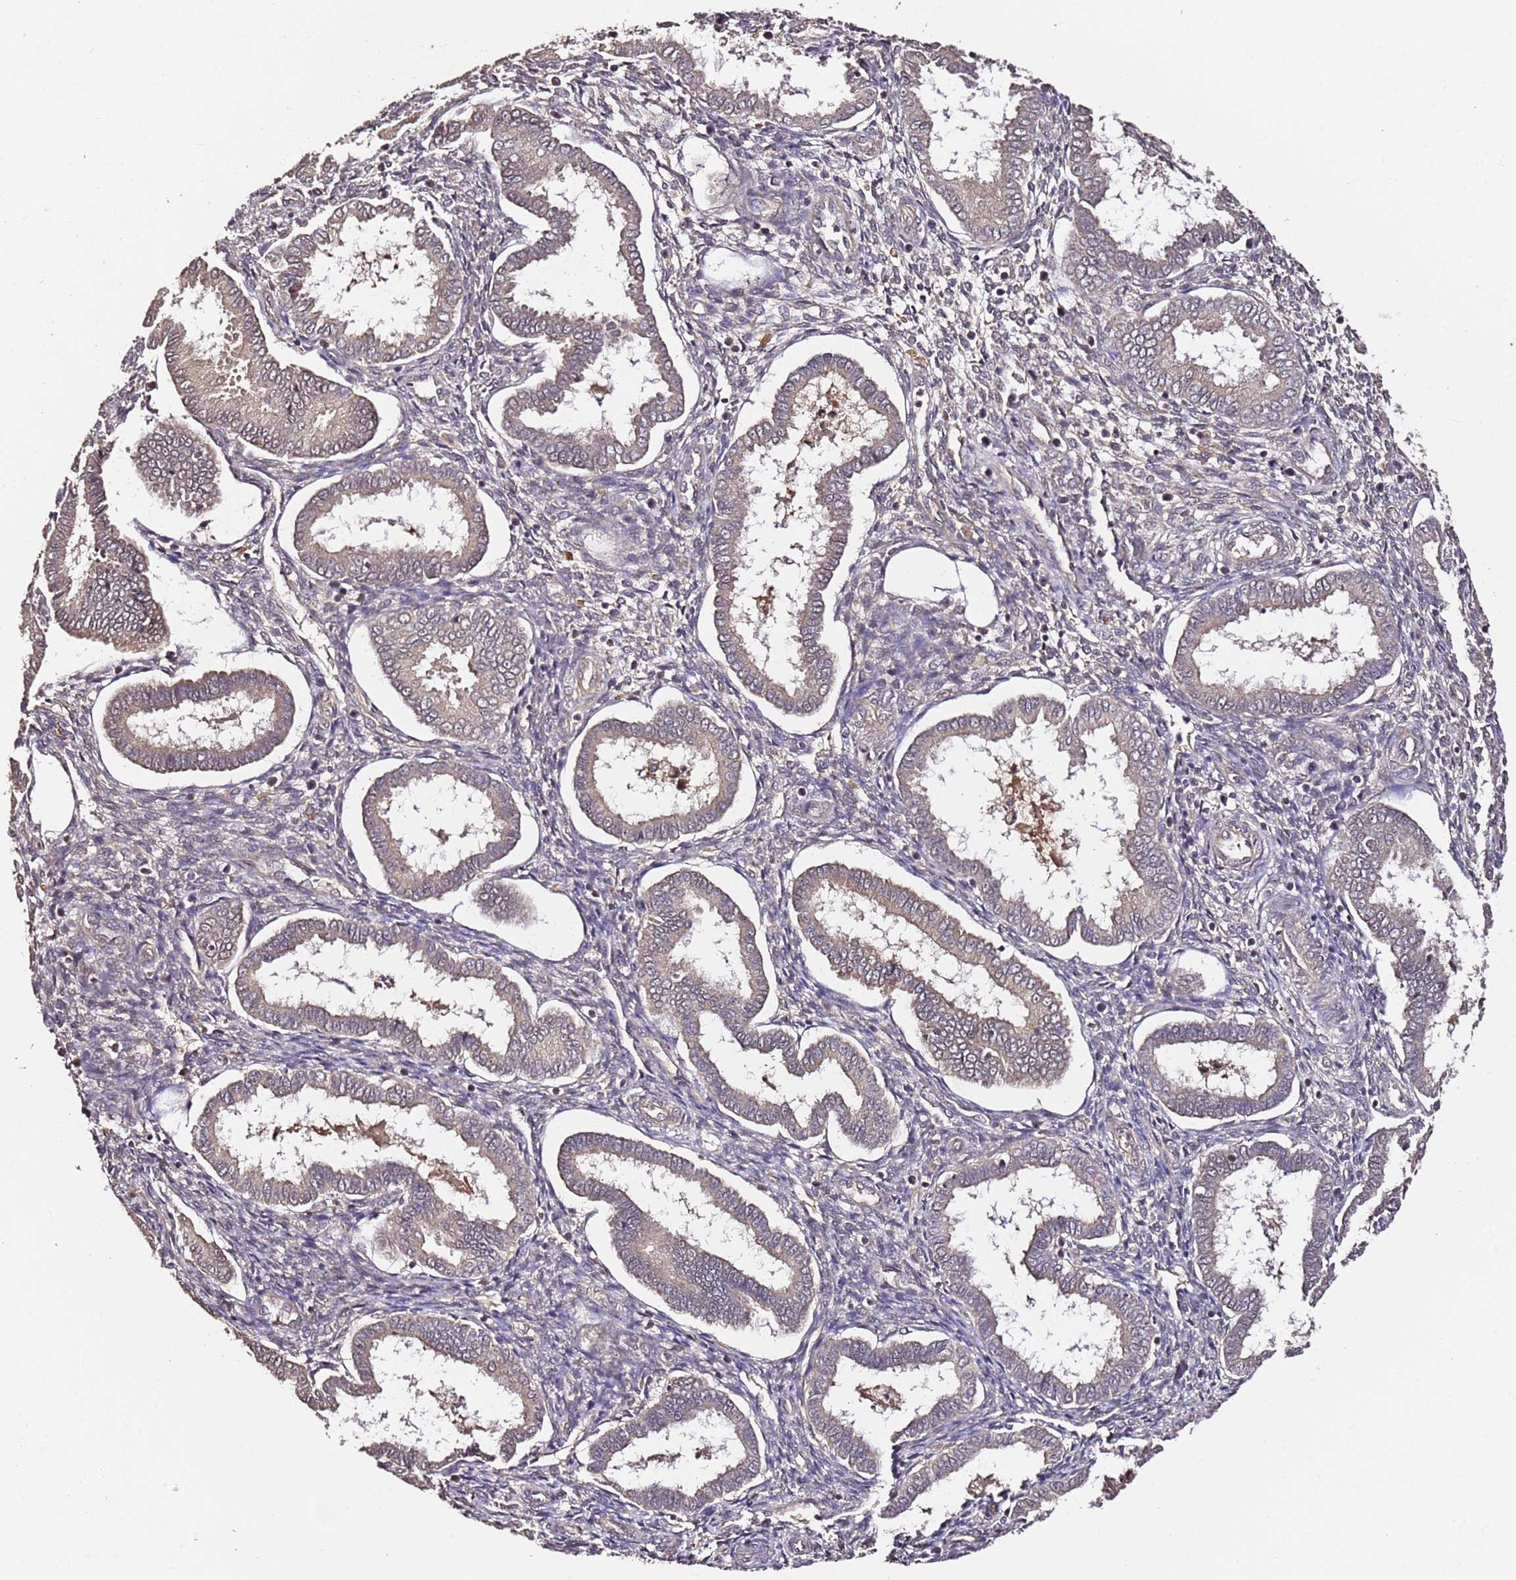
{"staining": {"intensity": "weak", "quantity": "<25%", "location": "cytoplasmic/membranous"}, "tissue": "endometrium", "cell_type": "Cells in endometrial stroma", "image_type": "normal", "snomed": [{"axis": "morphology", "description": "Normal tissue, NOS"}, {"axis": "topography", "description": "Endometrium"}], "caption": "Immunohistochemistry histopathology image of unremarkable human endometrium stained for a protein (brown), which demonstrates no staining in cells in endometrial stroma. Nuclei are stained in blue.", "gene": "C6orf136", "patient": {"sex": "female", "age": 24}}